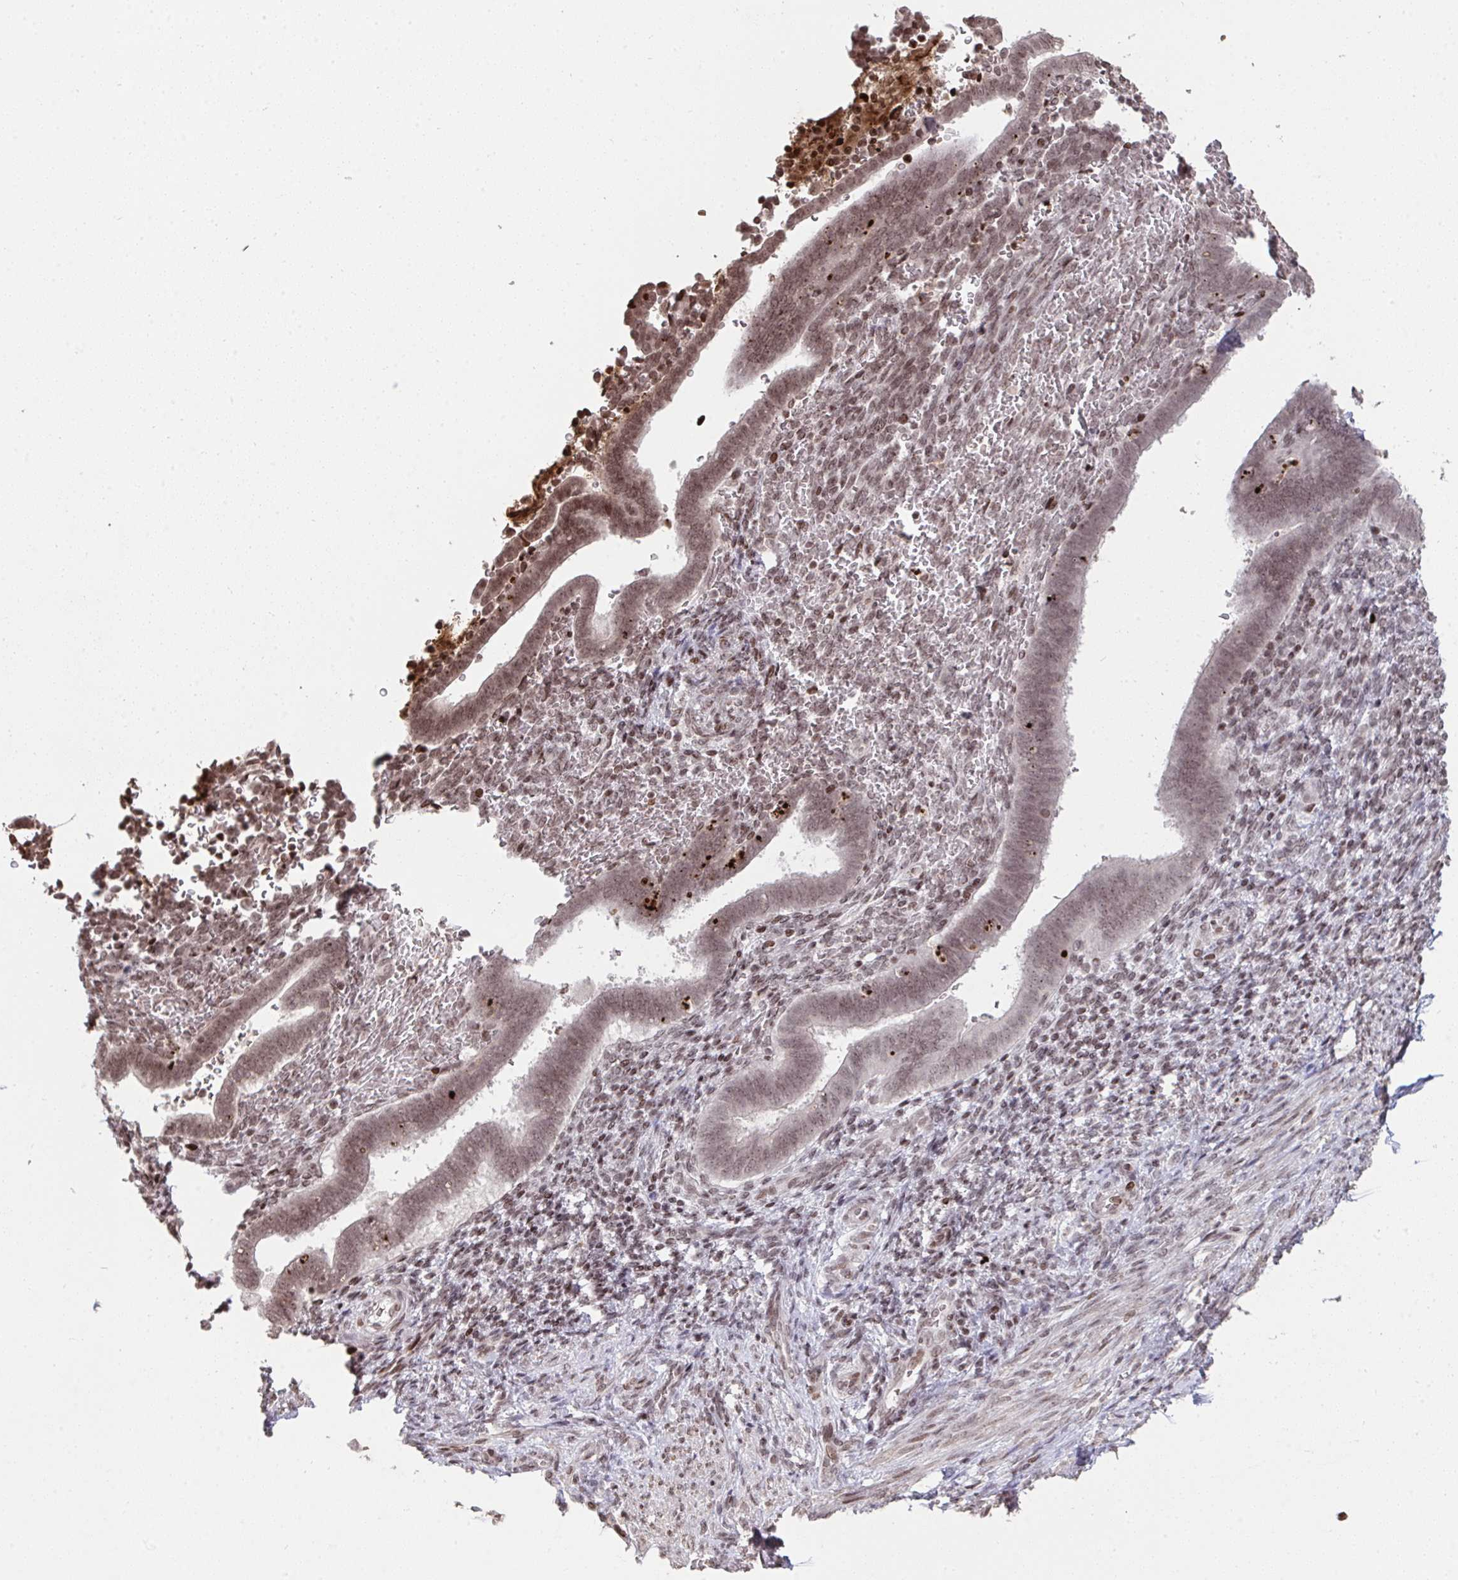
{"staining": {"intensity": "moderate", "quantity": "25%-75%", "location": "nuclear"}, "tissue": "endometrium", "cell_type": "Cells in endometrial stroma", "image_type": "normal", "snomed": [{"axis": "morphology", "description": "Normal tissue, NOS"}, {"axis": "topography", "description": "Endometrium"}], "caption": "Endometrium stained for a protein (brown) exhibits moderate nuclear positive staining in approximately 25%-75% of cells in endometrial stroma.", "gene": "NIP7", "patient": {"sex": "female", "age": 34}}